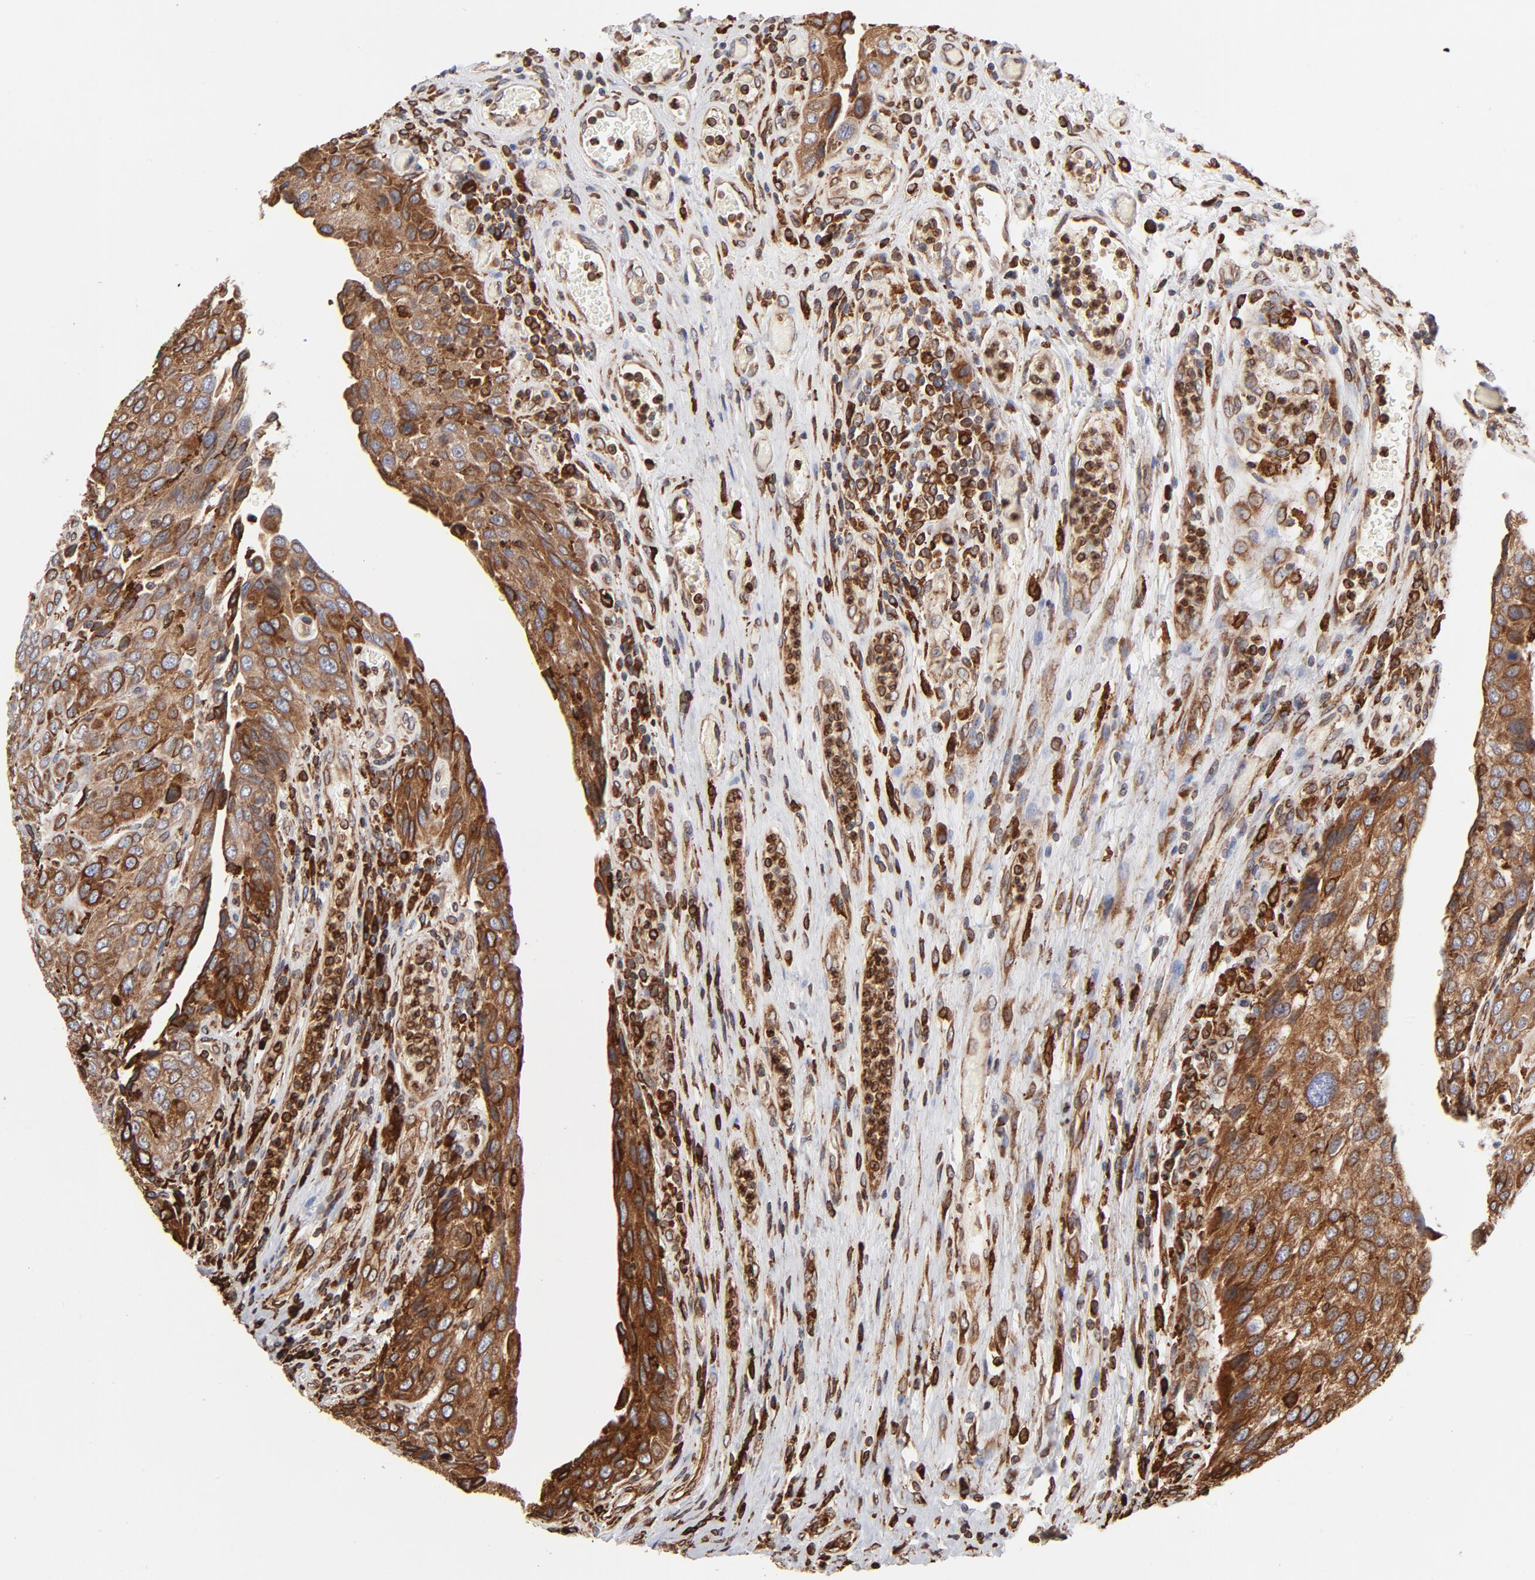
{"staining": {"intensity": "strong", "quantity": ">75%", "location": "cytoplasmic/membranous"}, "tissue": "urothelial cancer", "cell_type": "Tumor cells", "image_type": "cancer", "snomed": [{"axis": "morphology", "description": "Urothelial carcinoma, High grade"}, {"axis": "topography", "description": "Urinary bladder"}], "caption": "The image shows staining of urothelial cancer, revealing strong cytoplasmic/membranous protein positivity (brown color) within tumor cells.", "gene": "CANX", "patient": {"sex": "male", "age": 50}}